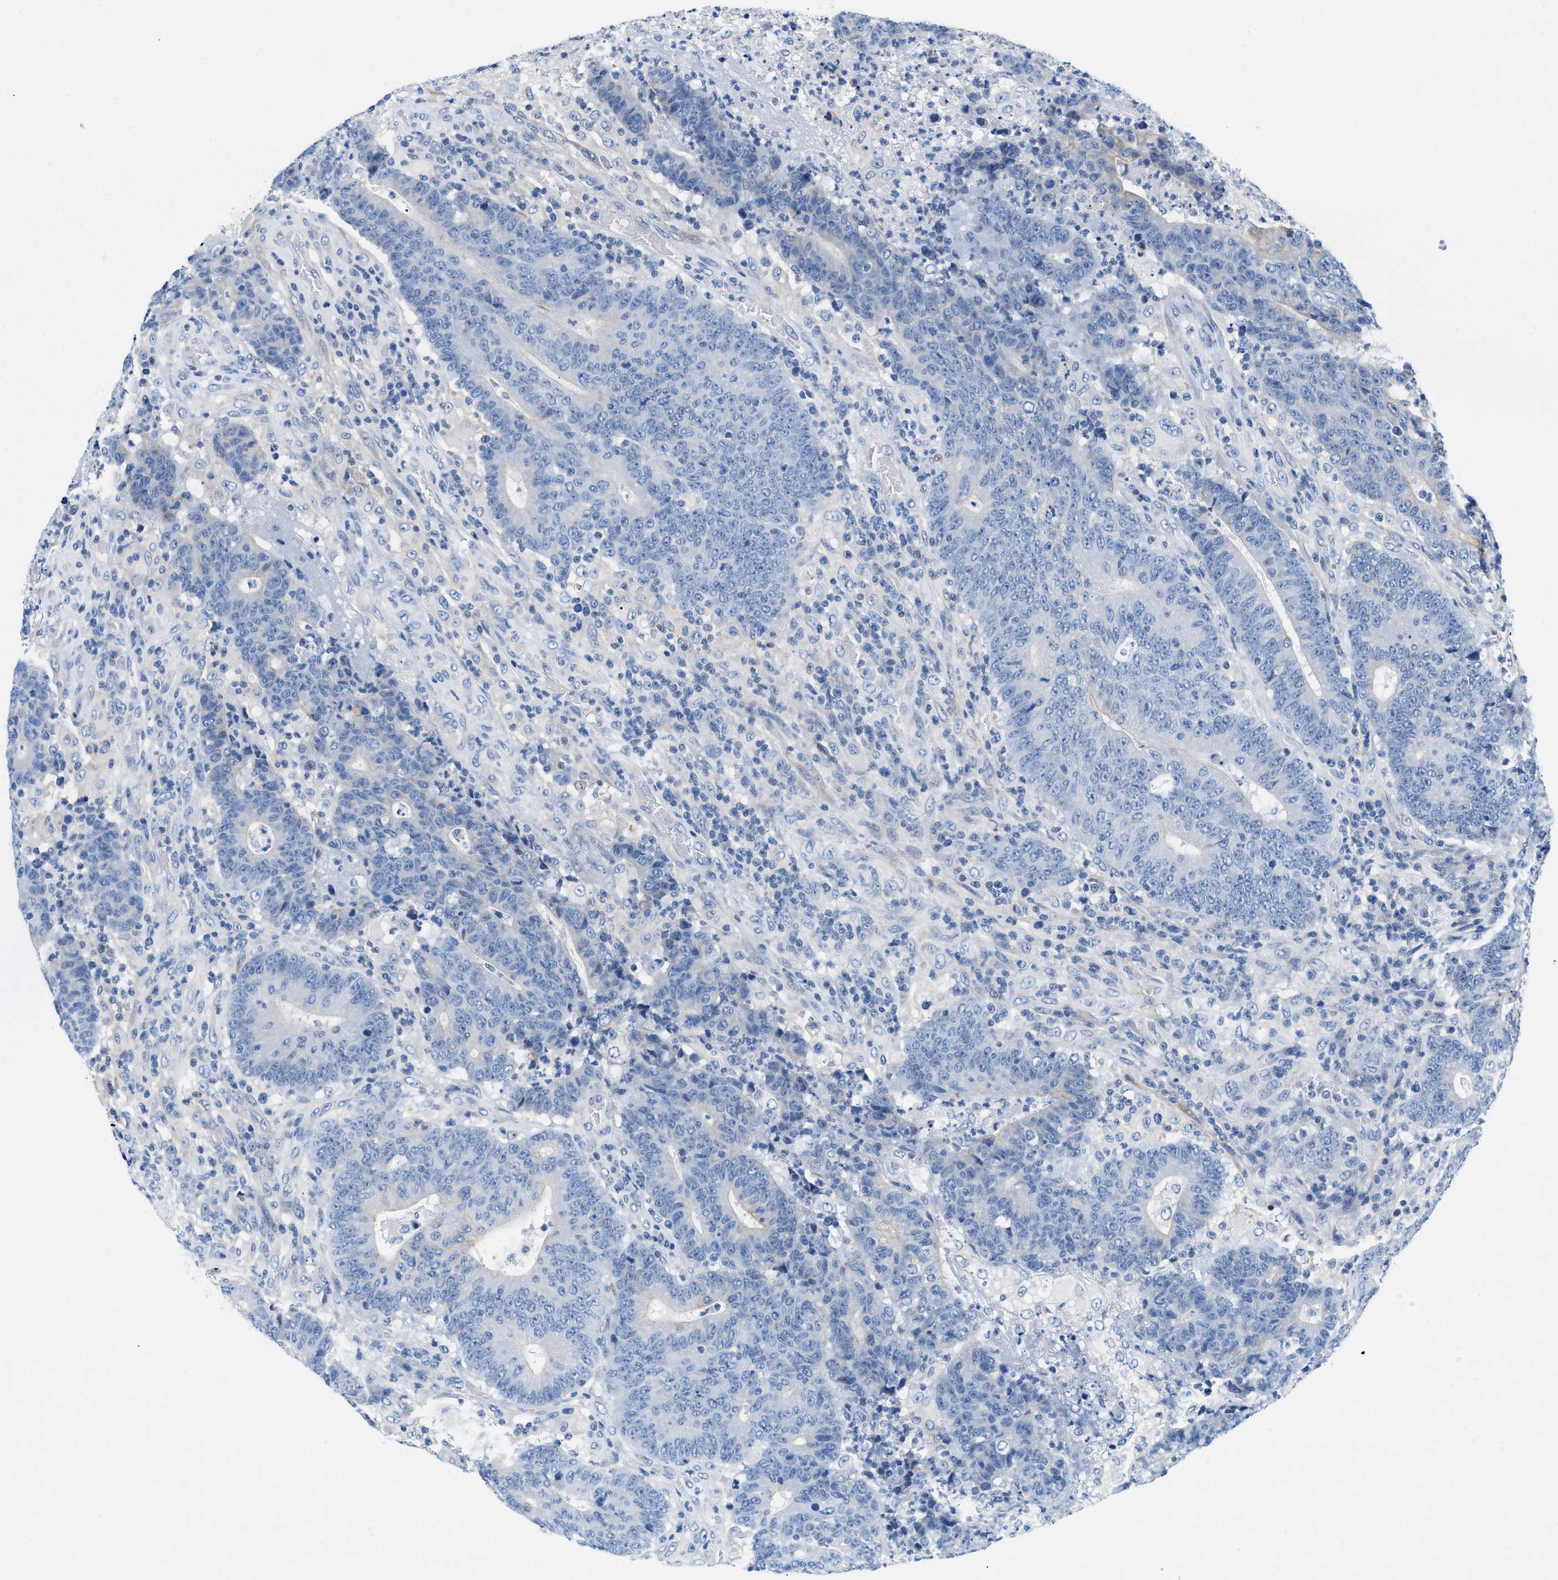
{"staining": {"intensity": "negative", "quantity": "none", "location": "none"}, "tissue": "colorectal cancer", "cell_type": "Tumor cells", "image_type": "cancer", "snomed": [{"axis": "morphology", "description": "Normal tissue, NOS"}, {"axis": "morphology", "description": "Adenocarcinoma, NOS"}, {"axis": "topography", "description": "Colon"}], "caption": "Tumor cells show no significant protein staining in colorectal cancer. Nuclei are stained in blue.", "gene": "BPGM", "patient": {"sex": "female", "age": 75}}